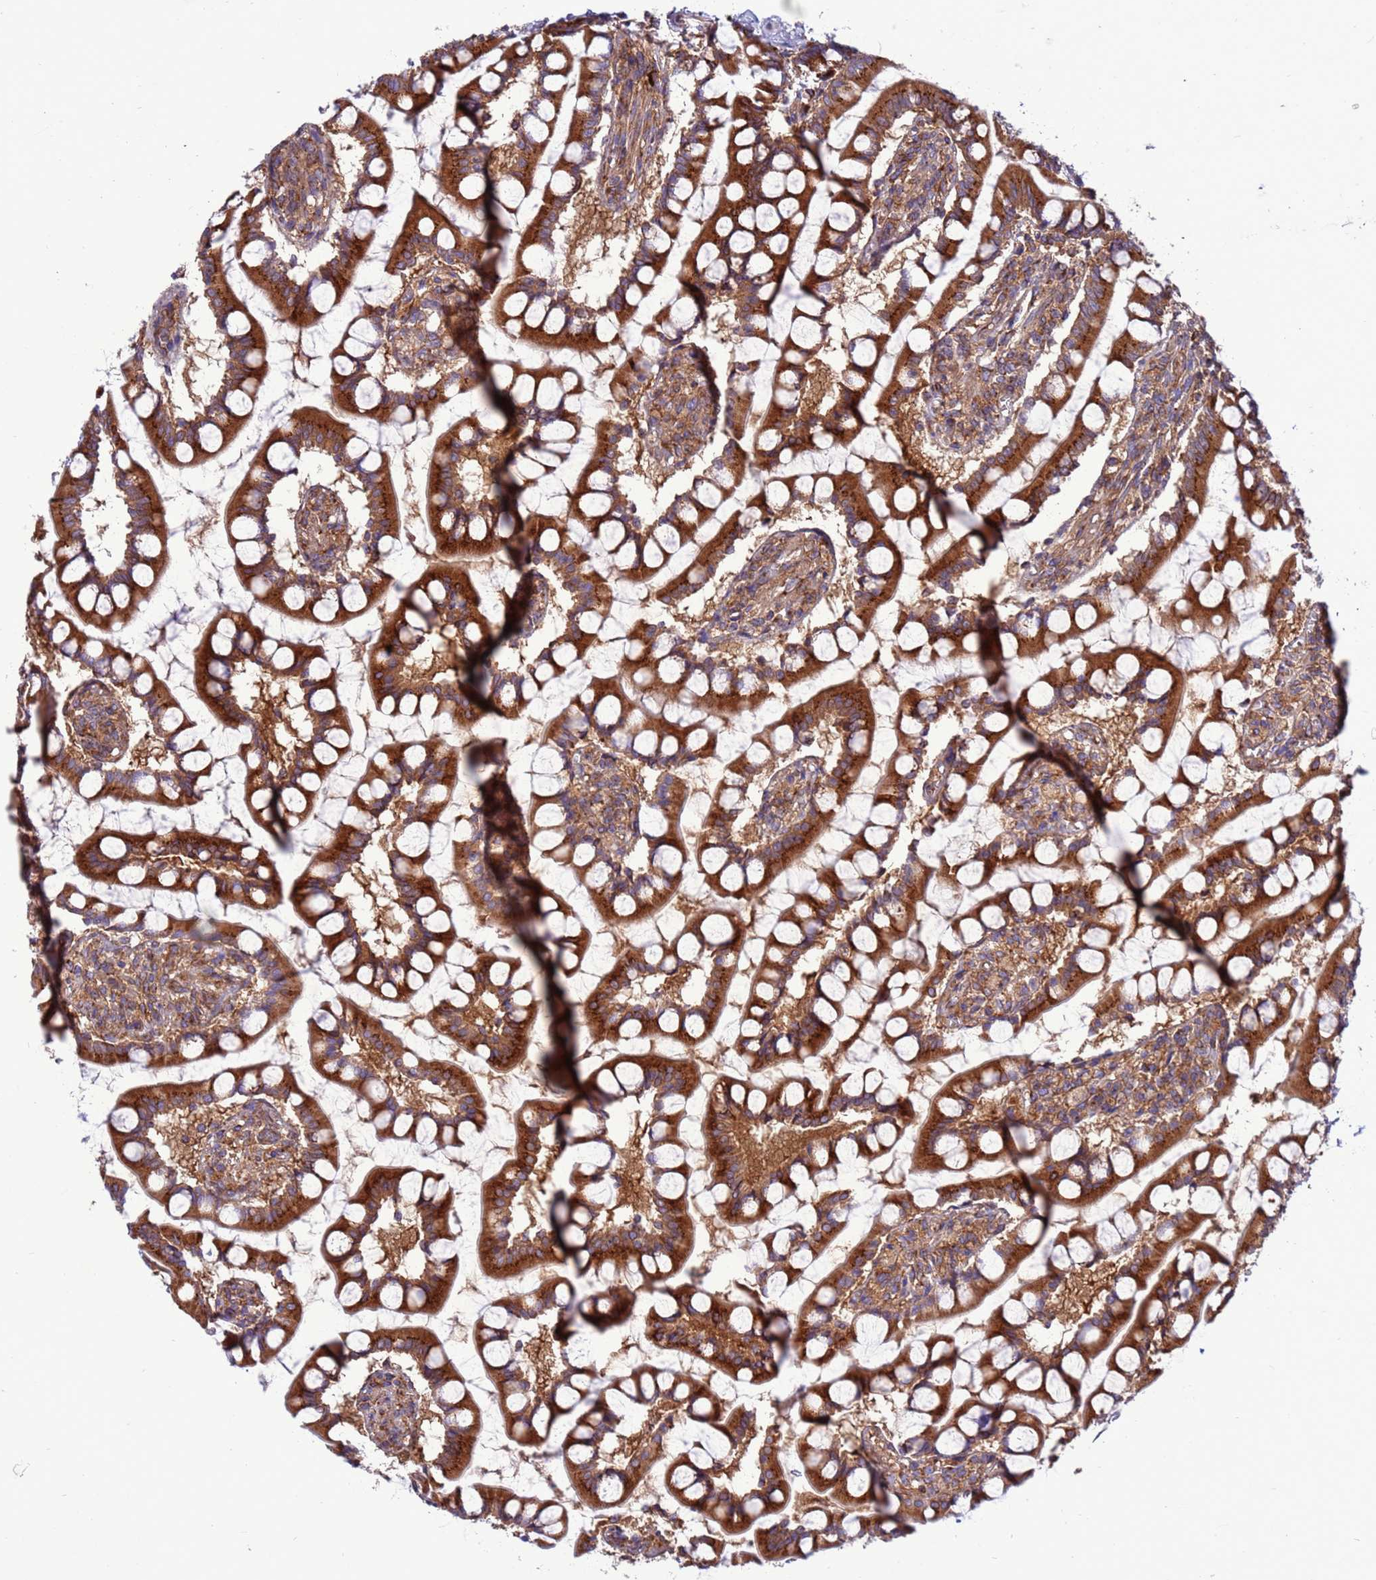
{"staining": {"intensity": "strong", "quantity": ">75%", "location": "cytoplasmic/membranous"}, "tissue": "small intestine", "cell_type": "Glandular cells", "image_type": "normal", "snomed": [{"axis": "morphology", "description": "Normal tissue, NOS"}, {"axis": "topography", "description": "Small intestine"}], "caption": "Immunohistochemistry micrograph of unremarkable small intestine: human small intestine stained using IHC exhibits high levels of strong protein expression localized specifically in the cytoplasmic/membranous of glandular cells, appearing as a cytoplasmic/membranous brown color.", "gene": "ZC3HAV1", "patient": {"sex": "male", "age": 52}}